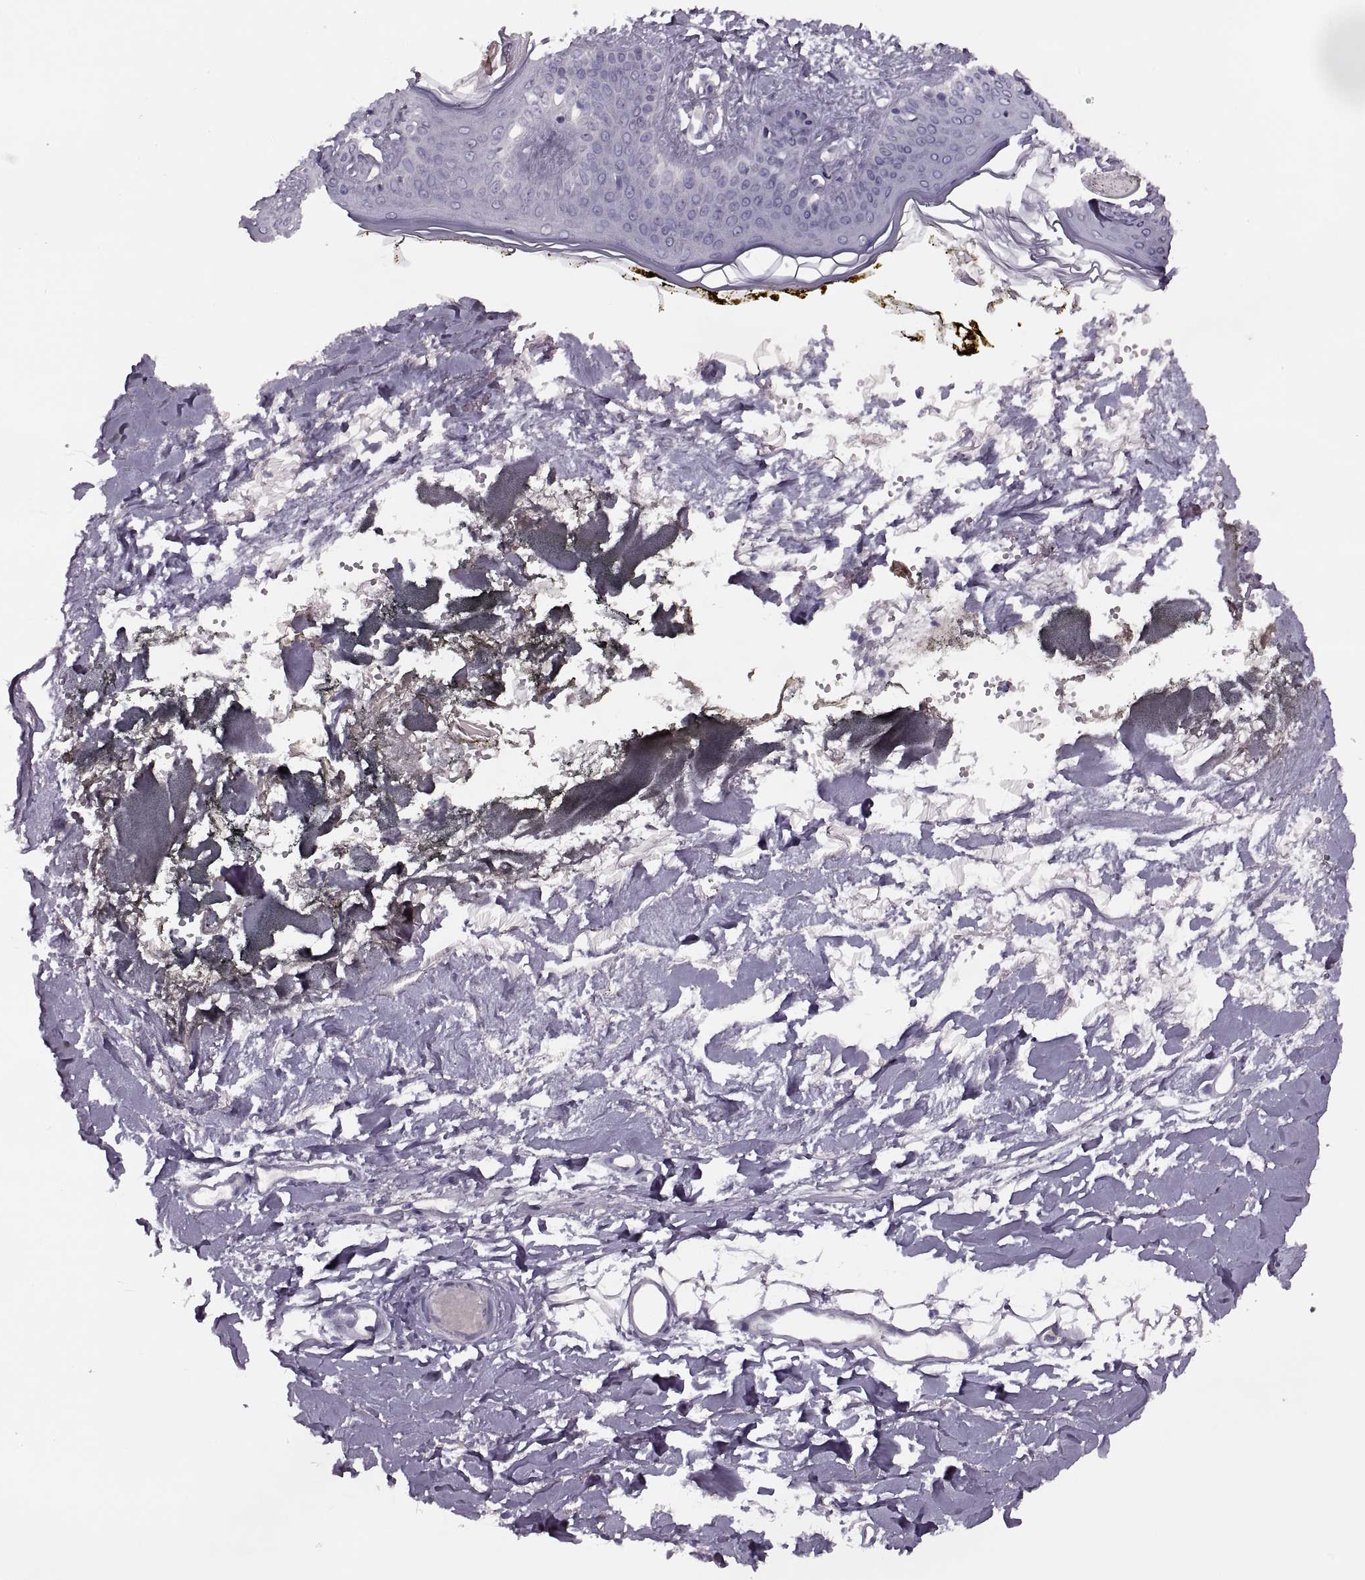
{"staining": {"intensity": "negative", "quantity": "none", "location": "none"}, "tissue": "skin", "cell_type": "Fibroblasts", "image_type": "normal", "snomed": [{"axis": "morphology", "description": "Normal tissue, NOS"}, {"axis": "topography", "description": "Skin"}], "caption": "This is a histopathology image of immunohistochemistry (IHC) staining of normal skin, which shows no expression in fibroblasts.", "gene": "PRSS54", "patient": {"sex": "female", "age": 34}}